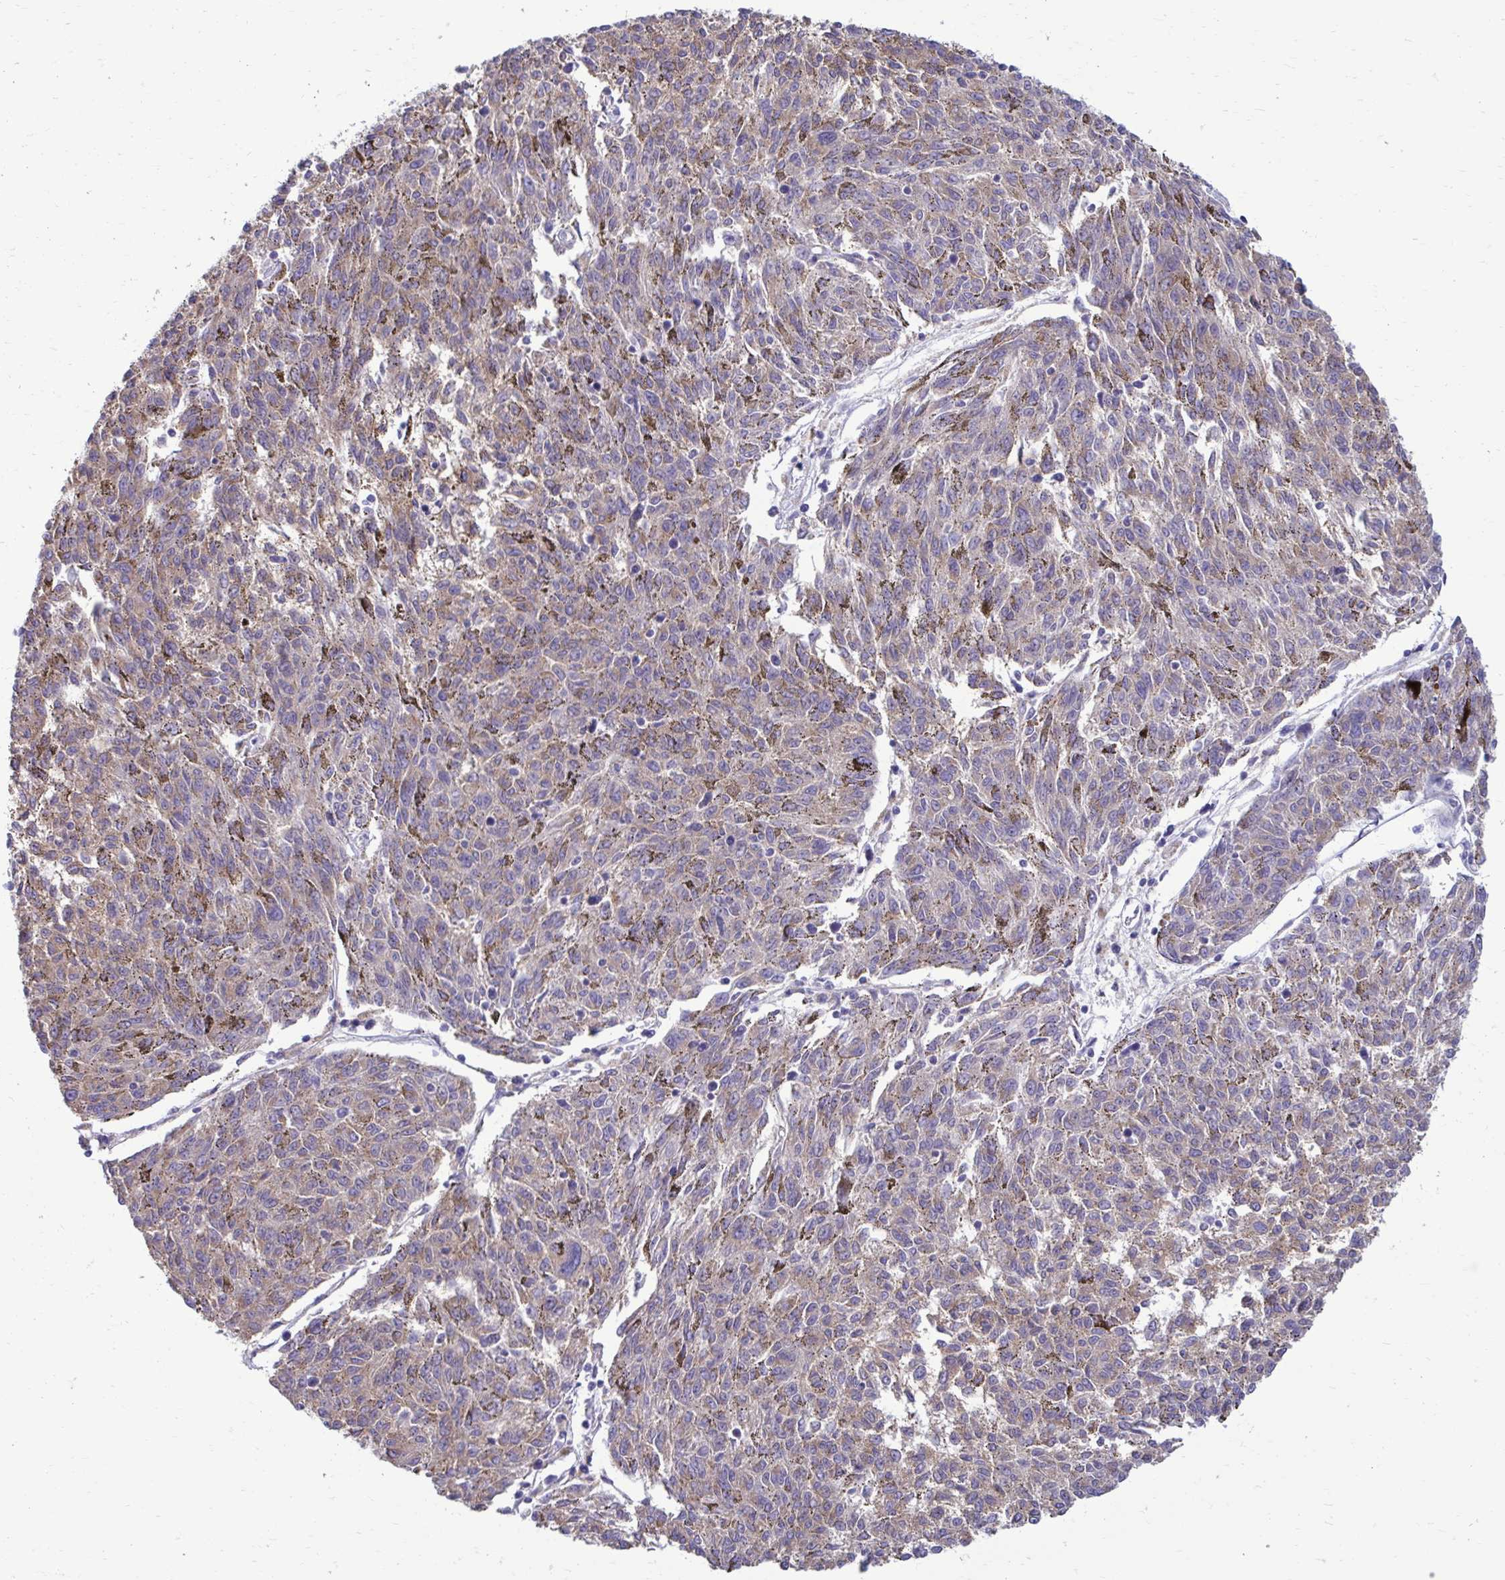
{"staining": {"intensity": "negative", "quantity": "none", "location": "none"}, "tissue": "melanoma", "cell_type": "Tumor cells", "image_type": "cancer", "snomed": [{"axis": "morphology", "description": "Malignant melanoma, NOS"}, {"axis": "topography", "description": "Skin"}], "caption": "Protein analysis of melanoma shows no significant expression in tumor cells. (Immunohistochemistry (ihc), brightfield microscopy, high magnification).", "gene": "CLTA", "patient": {"sex": "female", "age": 72}}